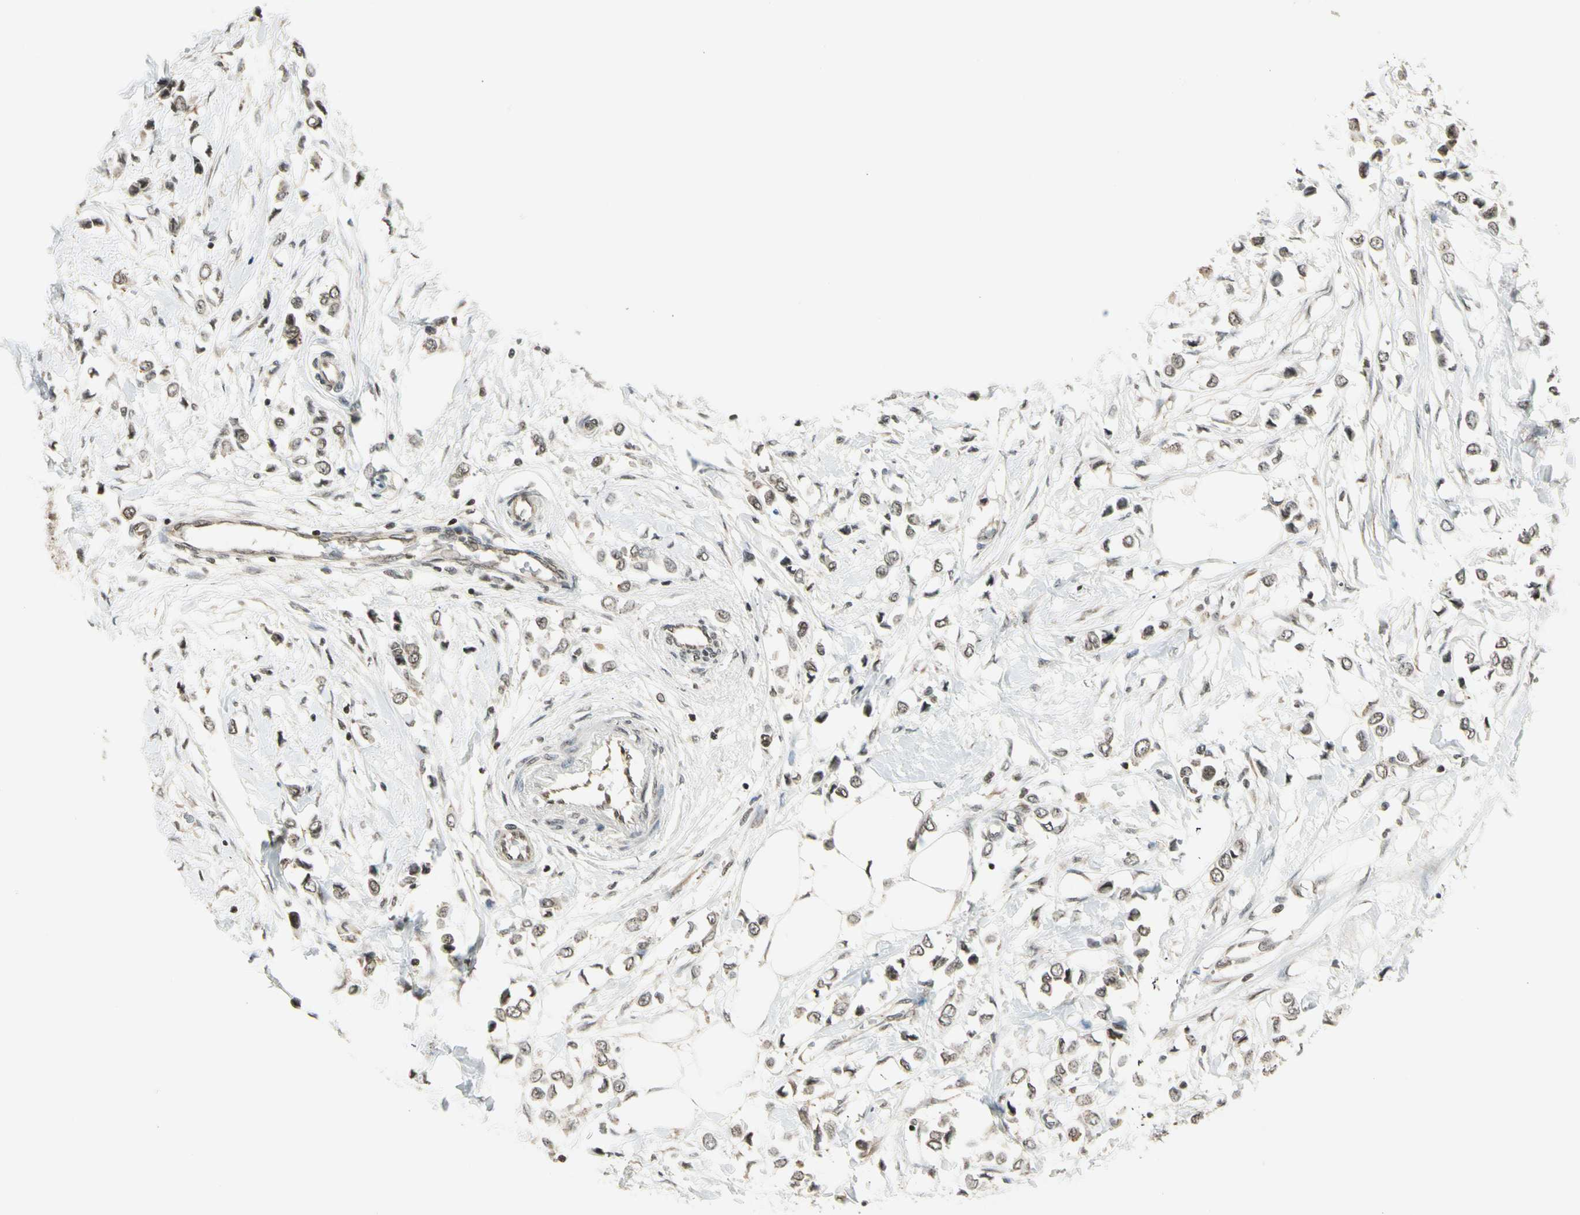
{"staining": {"intensity": "weak", "quantity": "<25%", "location": "cytoplasmic/membranous,nuclear"}, "tissue": "breast cancer", "cell_type": "Tumor cells", "image_type": "cancer", "snomed": [{"axis": "morphology", "description": "Lobular carcinoma"}, {"axis": "topography", "description": "Breast"}], "caption": "High power microscopy micrograph of an immunohistochemistry image of breast cancer, revealing no significant expression in tumor cells.", "gene": "SMN2", "patient": {"sex": "female", "age": 51}}